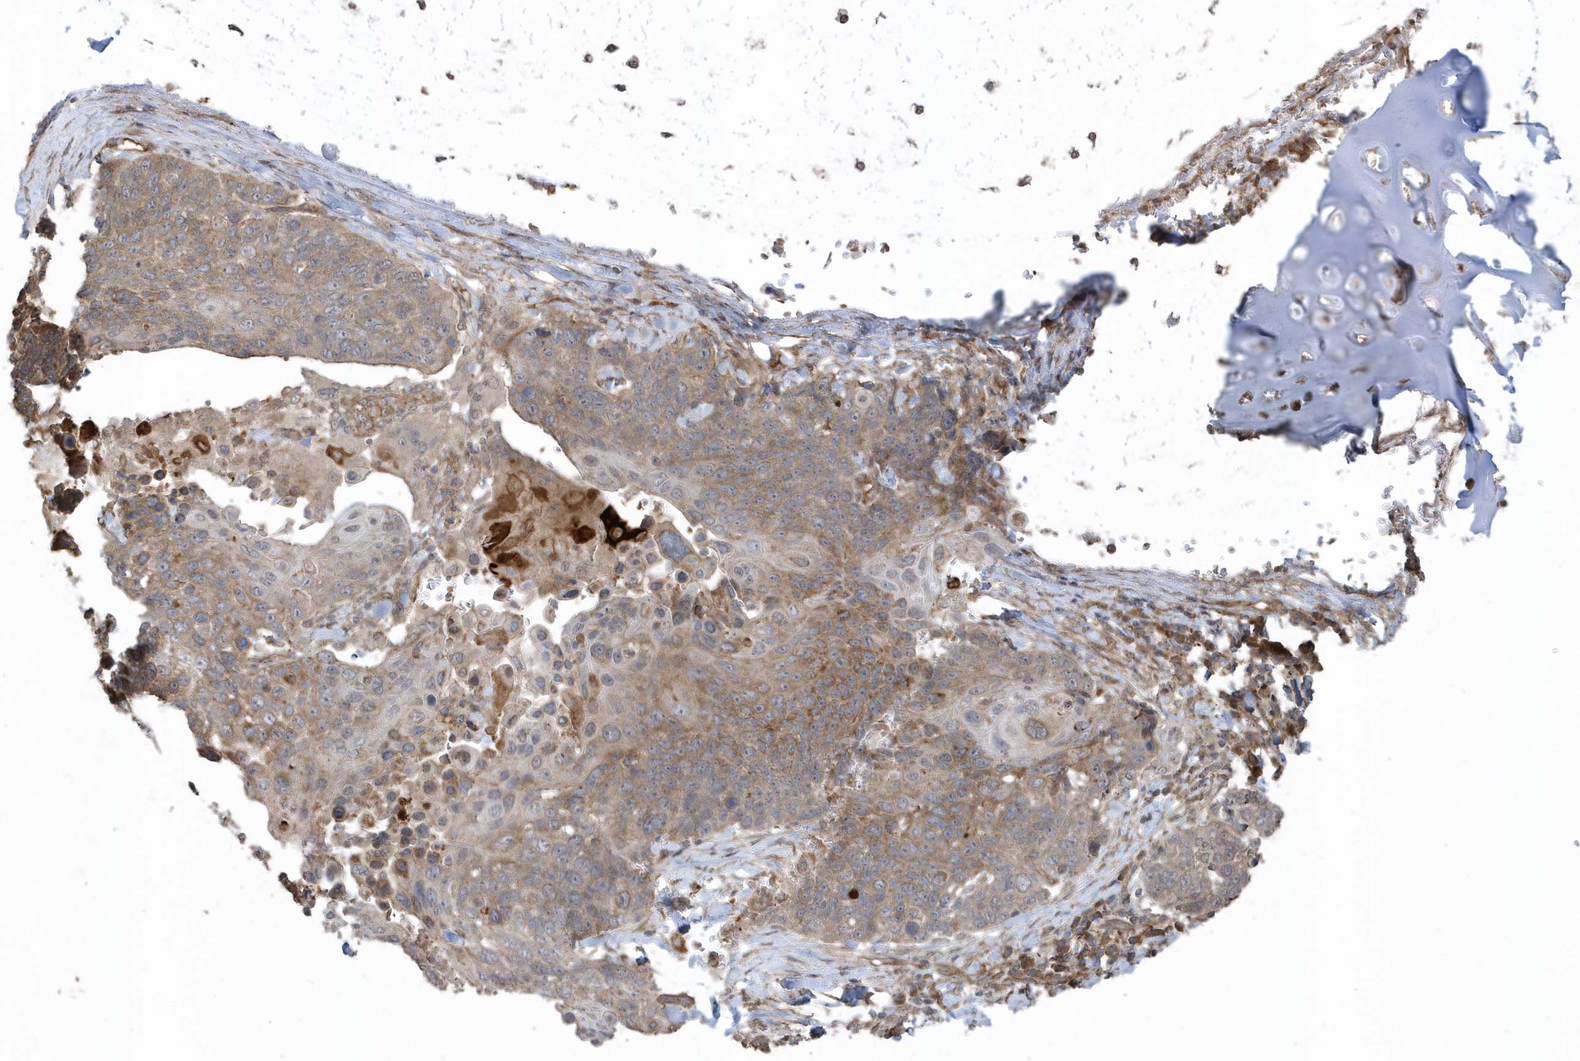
{"staining": {"intensity": "moderate", "quantity": "25%-75%", "location": "cytoplasmic/membranous"}, "tissue": "lung cancer", "cell_type": "Tumor cells", "image_type": "cancer", "snomed": [{"axis": "morphology", "description": "Squamous cell carcinoma, NOS"}, {"axis": "topography", "description": "Lung"}], "caption": "Squamous cell carcinoma (lung) stained with a brown dye exhibits moderate cytoplasmic/membranous positive staining in approximately 25%-75% of tumor cells.", "gene": "HERPUD1", "patient": {"sex": "male", "age": 66}}